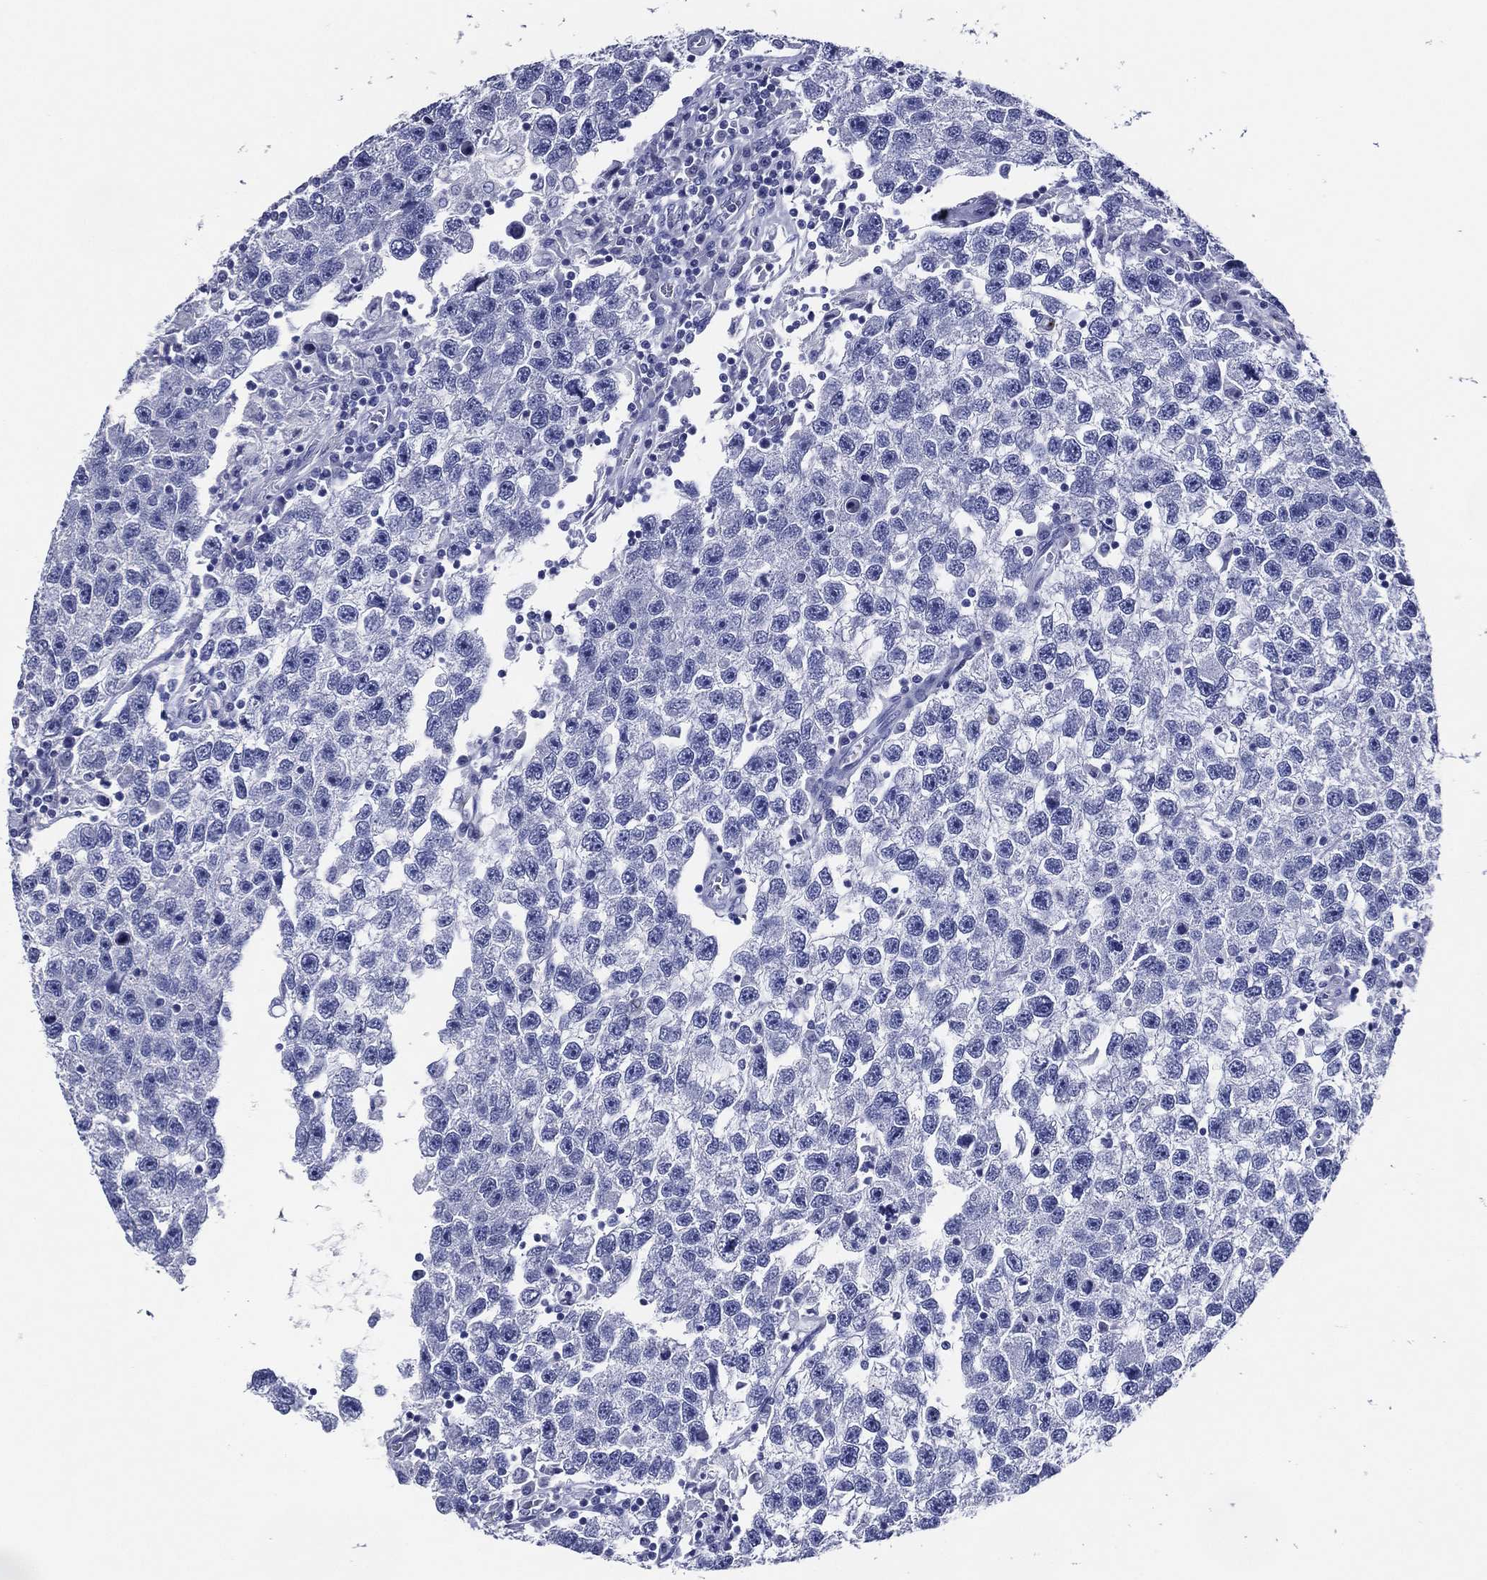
{"staining": {"intensity": "negative", "quantity": "none", "location": "none"}, "tissue": "testis cancer", "cell_type": "Tumor cells", "image_type": "cancer", "snomed": [{"axis": "morphology", "description": "Seminoma, NOS"}, {"axis": "topography", "description": "Testis"}], "caption": "DAB (3,3'-diaminobenzidine) immunohistochemical staining of human testis seminoma reveals no significant staining in tumor cells.", "gene": "ACE2", "patient": {"sex": "male", "age": 26}}